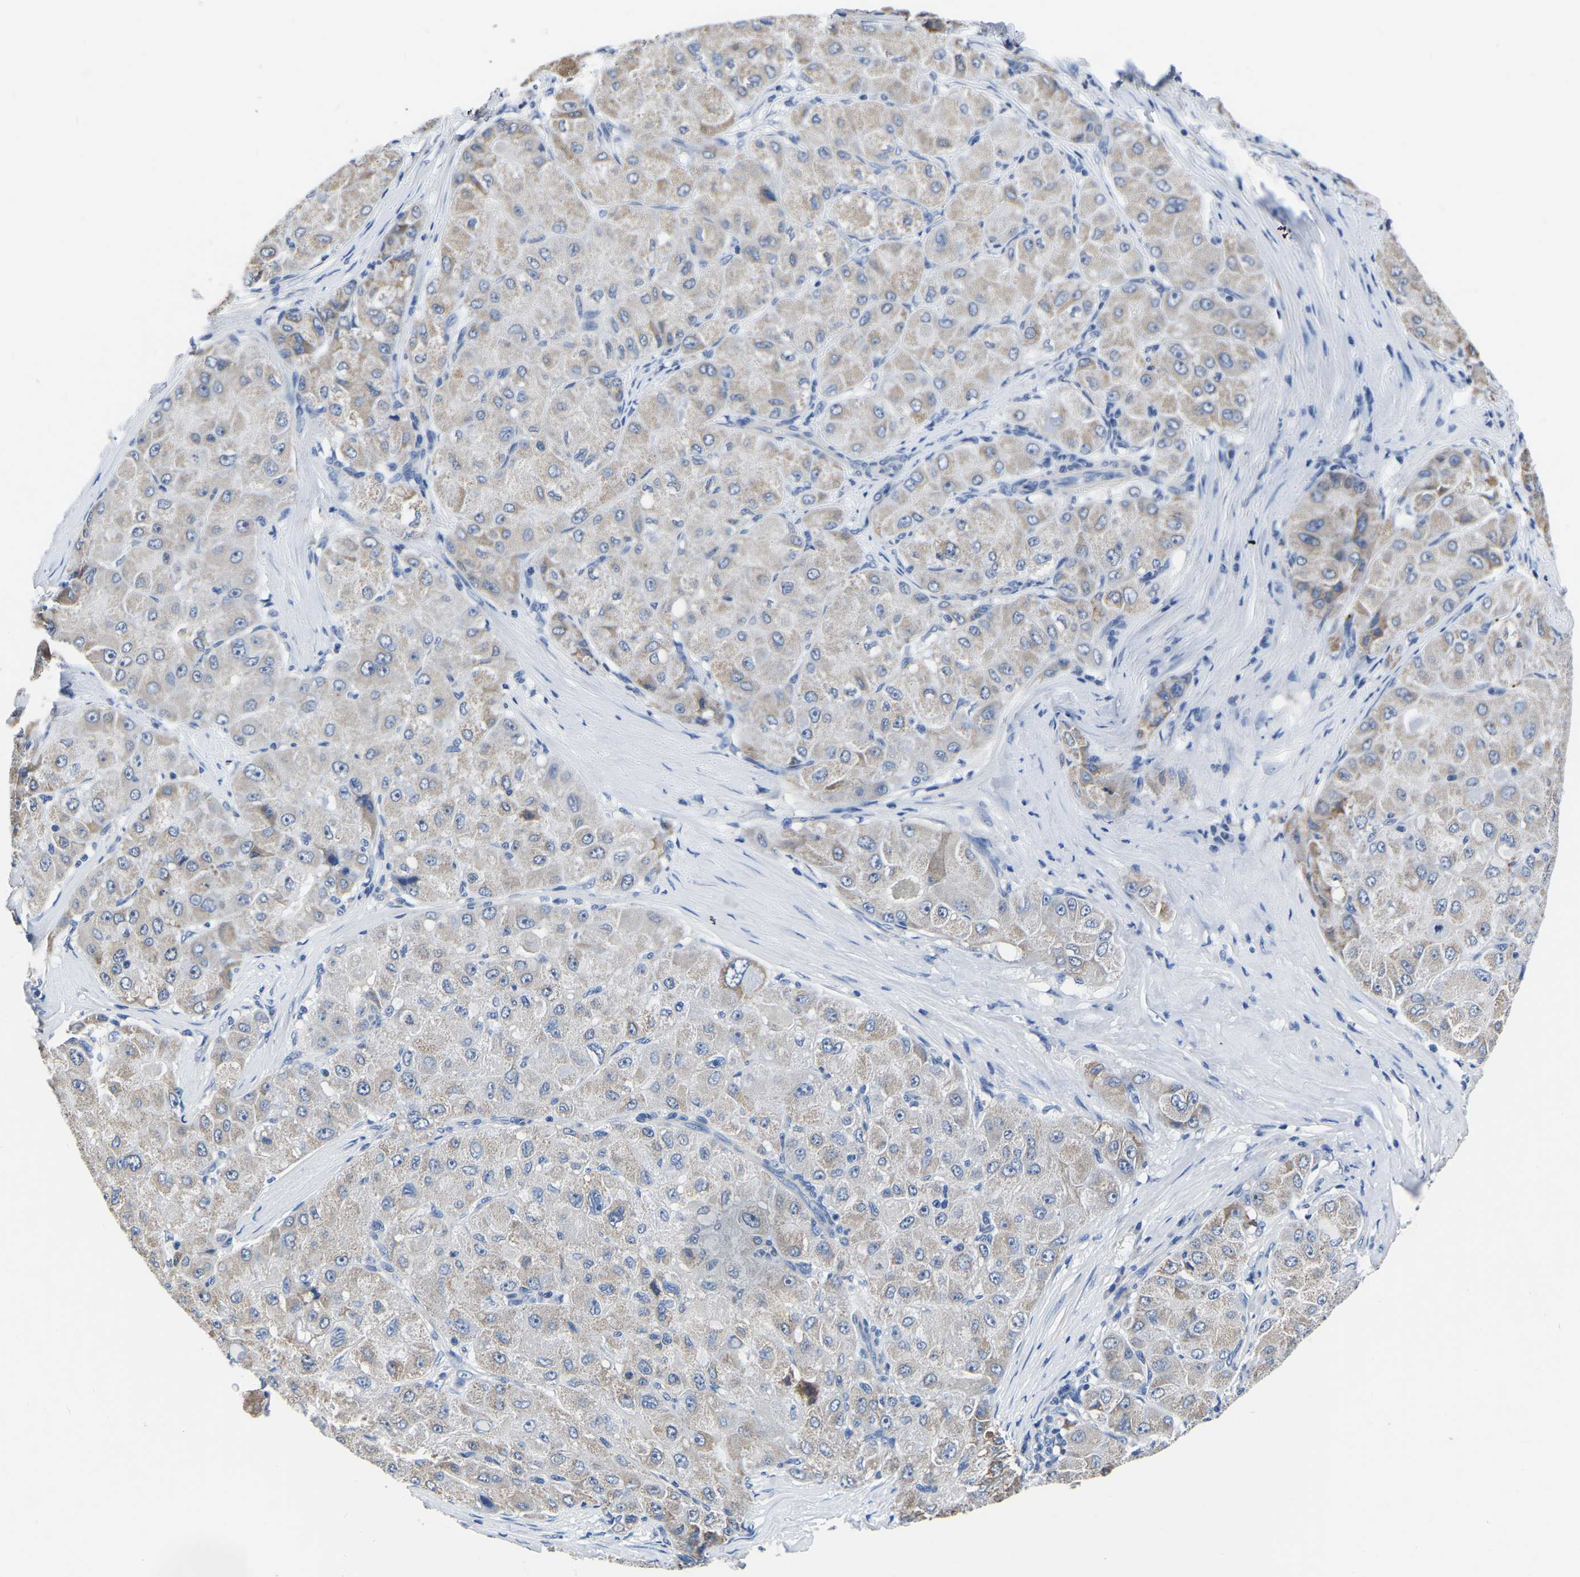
{"staining": {"intensity": "weak", "quantity": "25%-75%", "location": "cytoplasmic/membranous"}, "tissue": "liver cancer", "cell_type": "Tumor cells", "image_type": "cancer", "snomed": [{"axis": "morphology", "description": "Carcinoma, Hepatocellular, NOS"}, {"axis": "topography", "description": "Liver"}], "caption": "Immunohistochemistry (IHC) staining of liver hepatocellular carcinoma, which shows low levels of weak cytoplasmic/membranous expression in about 25%-75% of tumor cells indicating weak cytoplasmic/membranous protein expression. The staining was performed using DAB (brown) for protein detection and nuclei were counterstained in hematoxylin (blue).", "gene": "FGD5", "patient": {"sex": "male", "age": 80}}